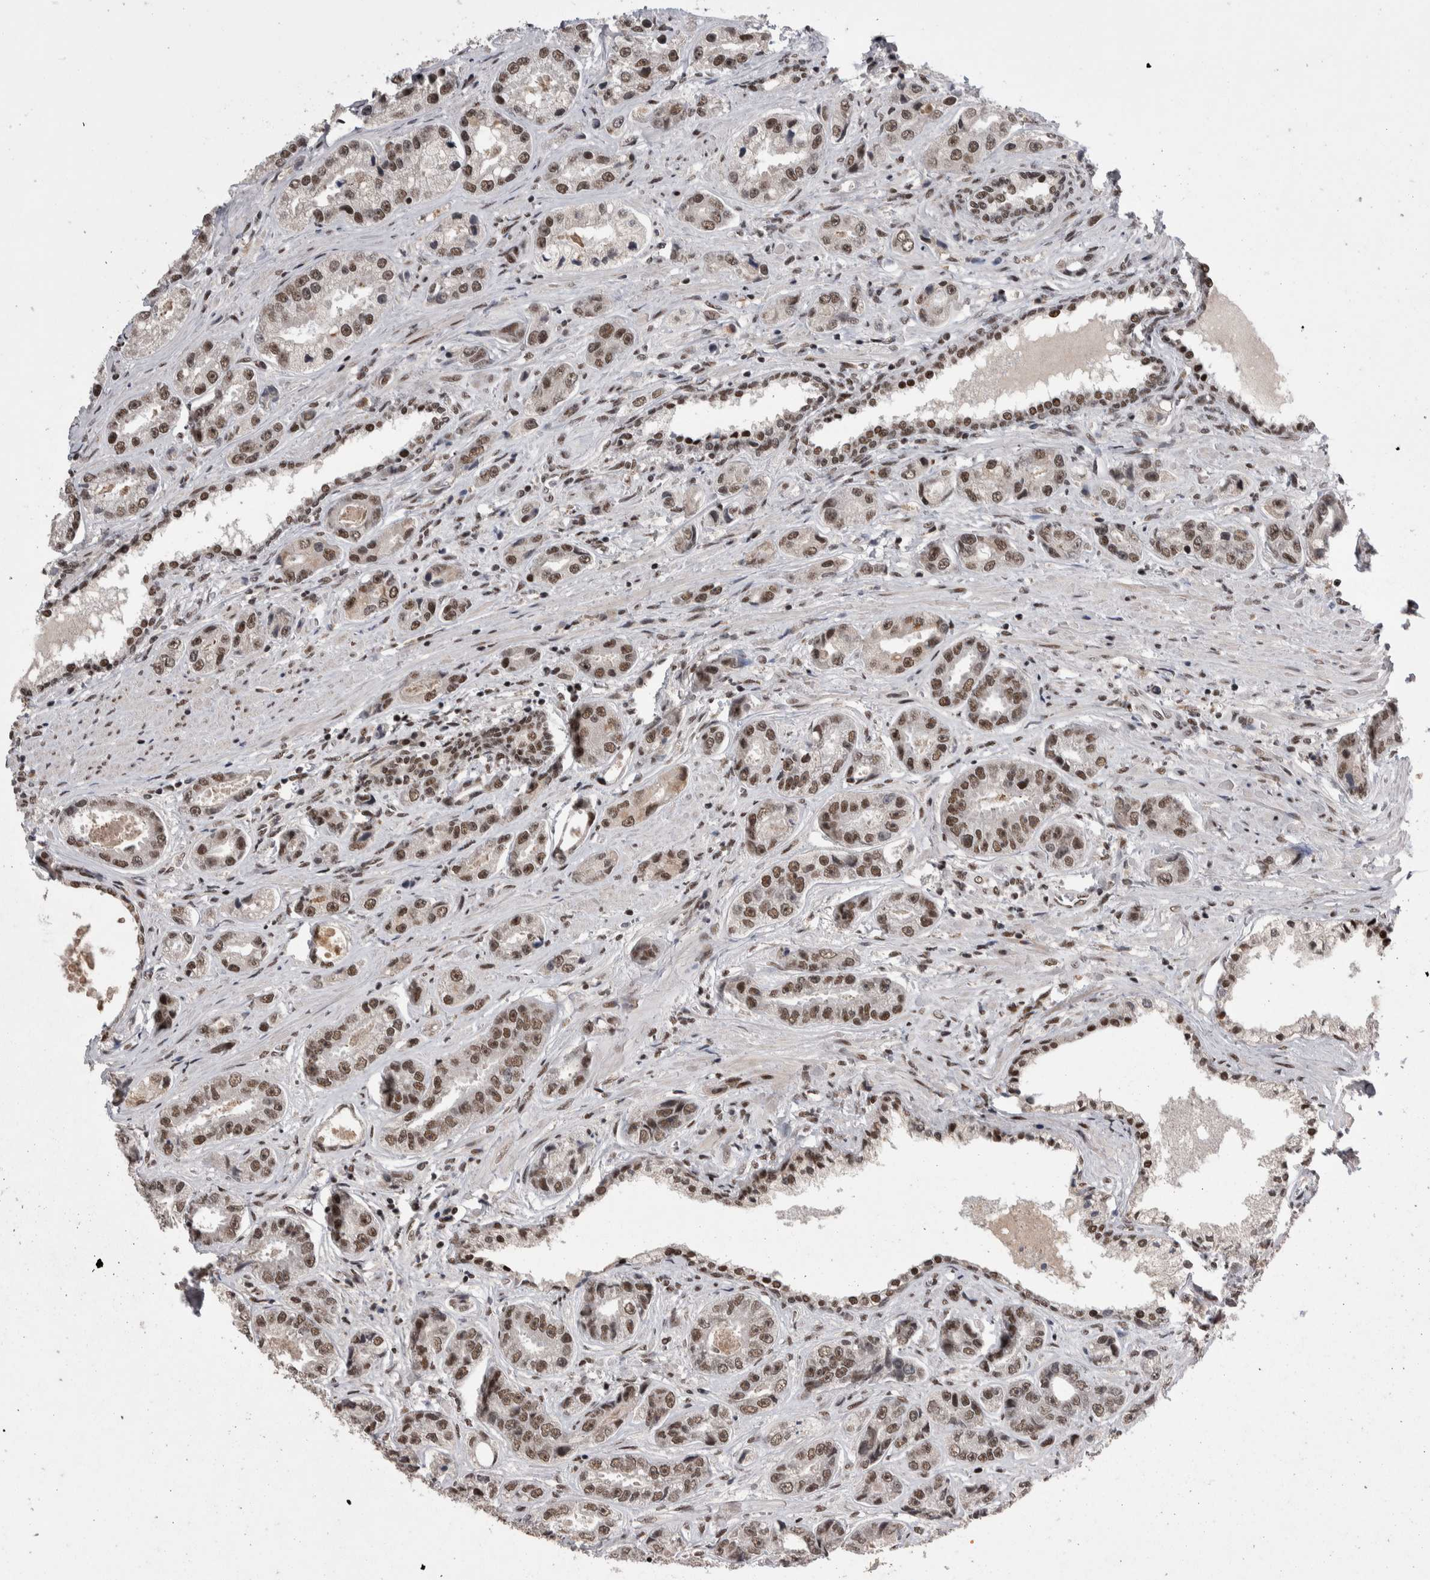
{"staining": {"intensity": "moderate", "quantity": ">75%", "location": "nuclear"}, "tissue": "prostate cancer", "cell_type": "Tumor cells", "image_type": "cancer", "snomed": [{"axis": "morphology", "description": "Adenocarcinoma, High grade"}, {"axis": "topography", "description": "Prostate"}], "caption": "Immunohistochemistry (IHC) image of neoplastic tissue: prostate cancer stained using IHC exhibits medium levels of moderate protein expression localized specifically in the nuclear of tumor cells, appearing as a nuclear brown color.", "gene": "DMTF1", "patient": {"sex": "male", "age": 61}}